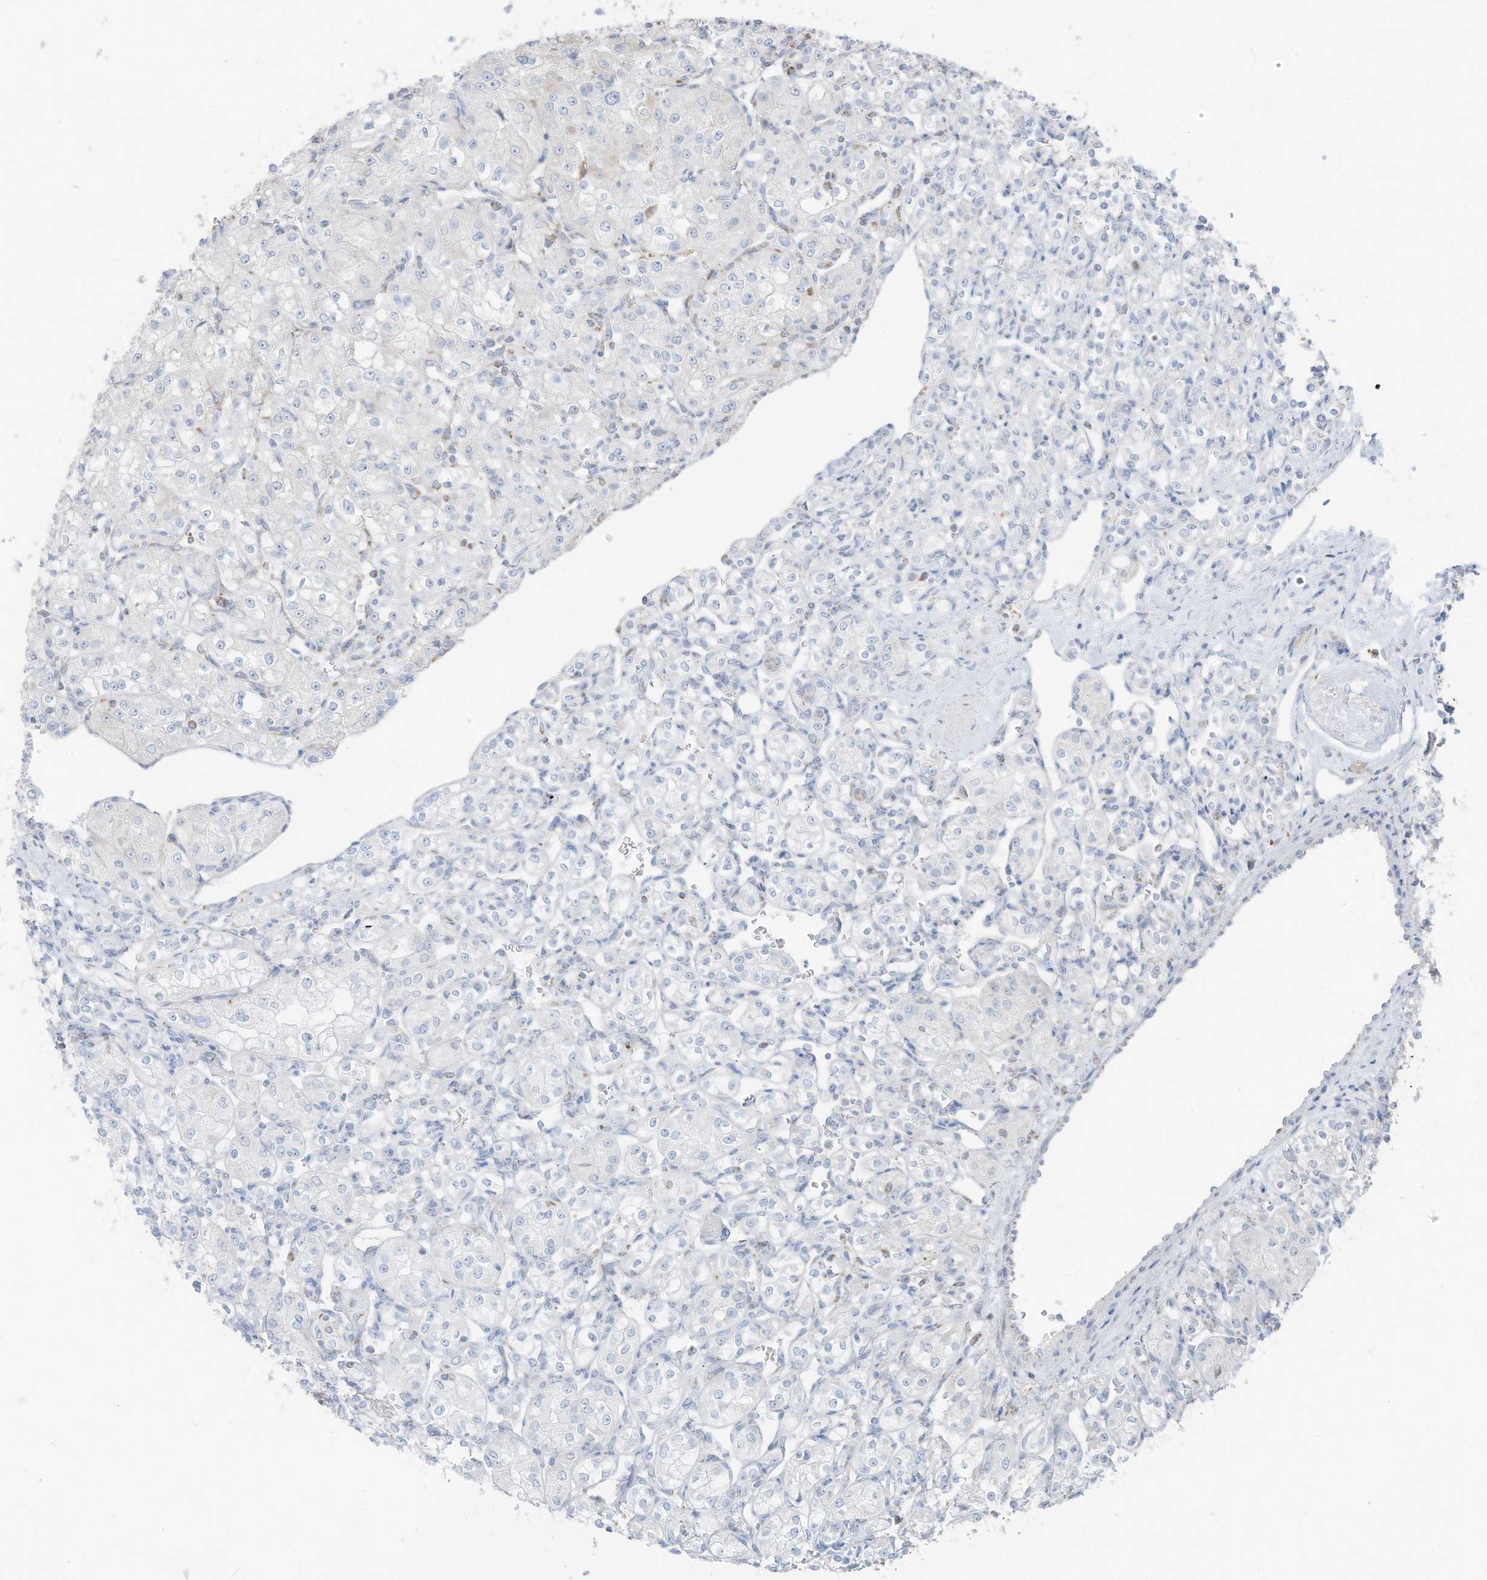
{"staining": {"intensity": "negative", "quantity": "none", "location": "none"}, "tissue": "renal cancer", "cell_type": "Tumor cells", "image_type": "cancer", "snomed": [{"axis": "morphology", "description": "Adenocarcinoma, NOS"}, {"axis": "topography", "description": "Kidney"}], "caption": "The immunohistochemistry (IHC) histopathology image has no significant positivity in tumor cells of renal cancer tissue.", "gene": "ETHE1", "patient": {"sex": "male", "age": 77}}